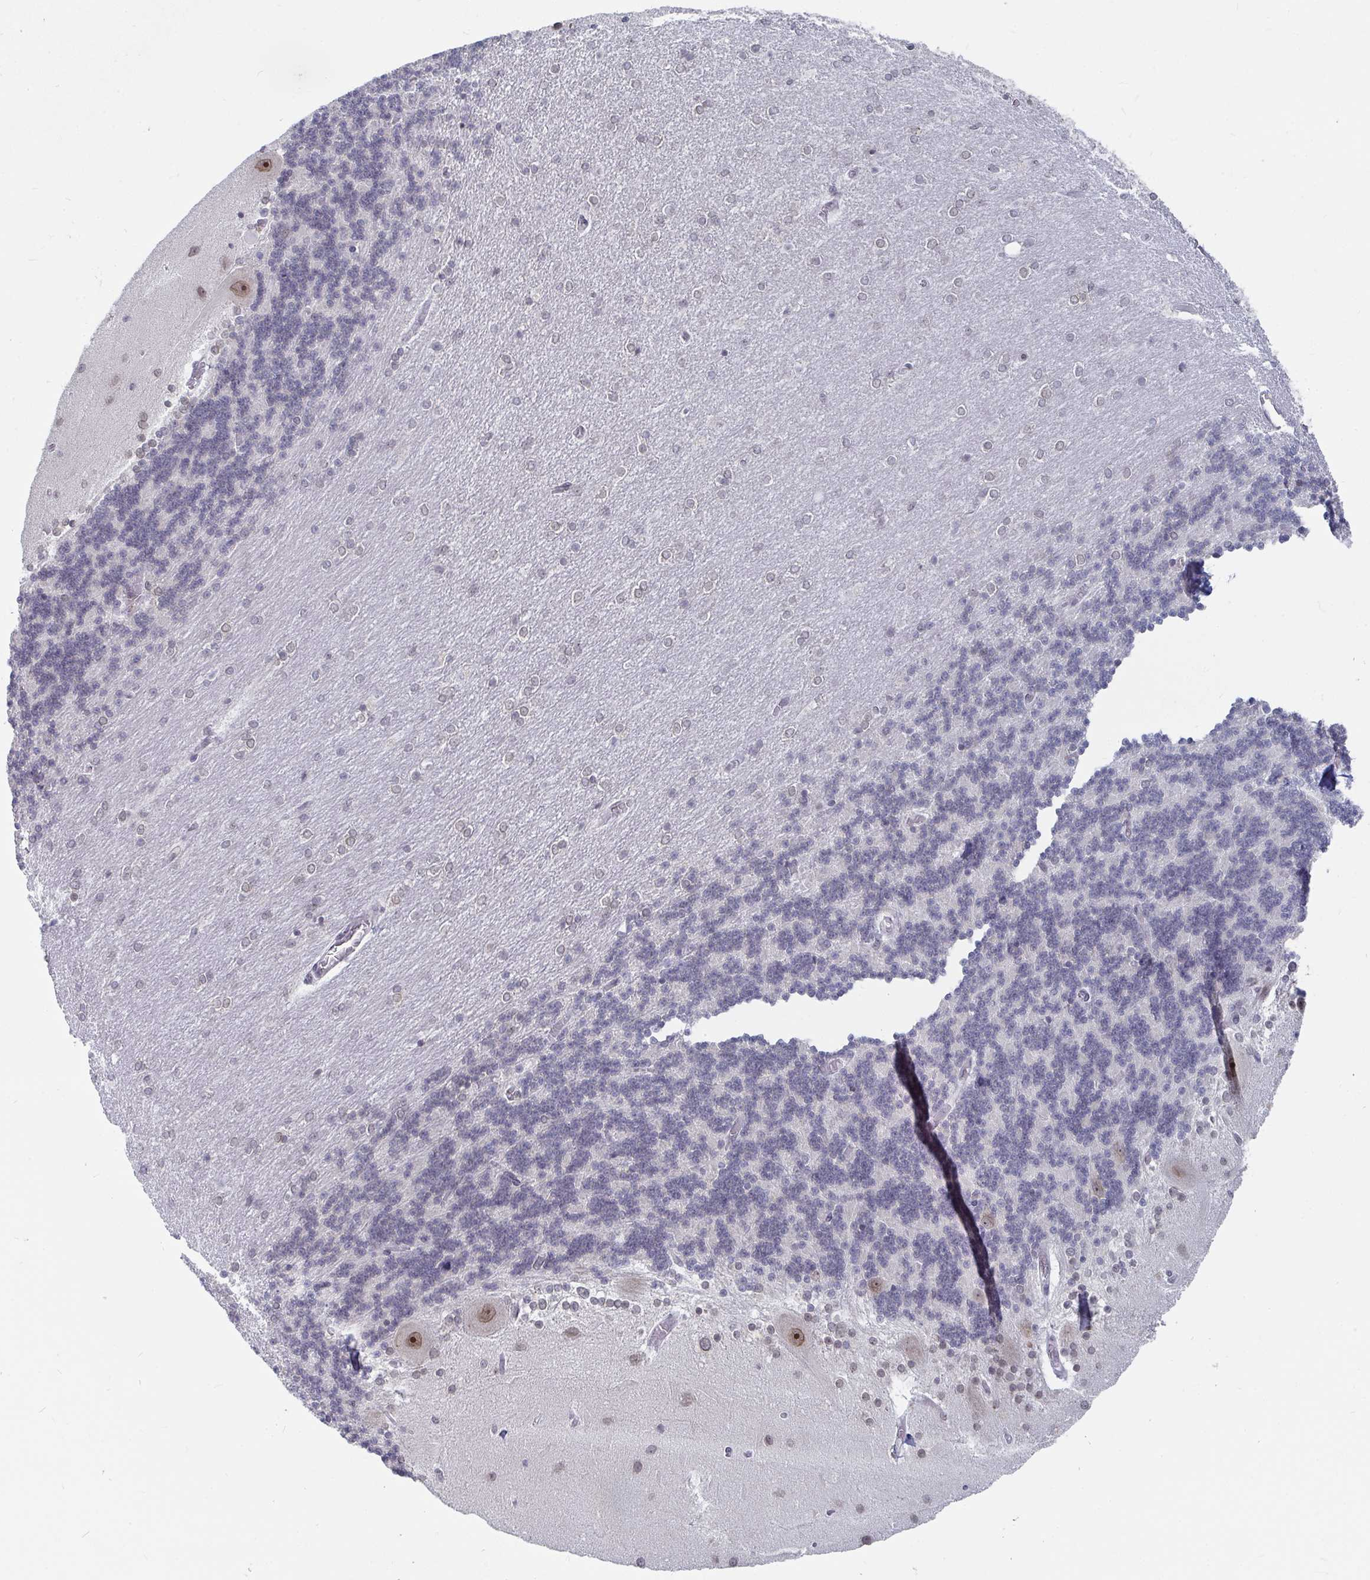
{"staining": {"intensity": "negative", "quantity": "none", "location": "none"}, "tissue": "cerebellum", "cell_type": "Cells in granular layer", "image_type": "normal", "snomed": [{"axis": "morphology", "description": "Normal tissue, NOS"}, {"axis": "topography", "description": "Cerebellum"}], "caption": "DAB immunohistochemical staining of normal human cerebellum demonstrates no significant staining in cells in granular layer.", "gene": "TRIP12", "patient": {"sex": "female", "age": 54}}